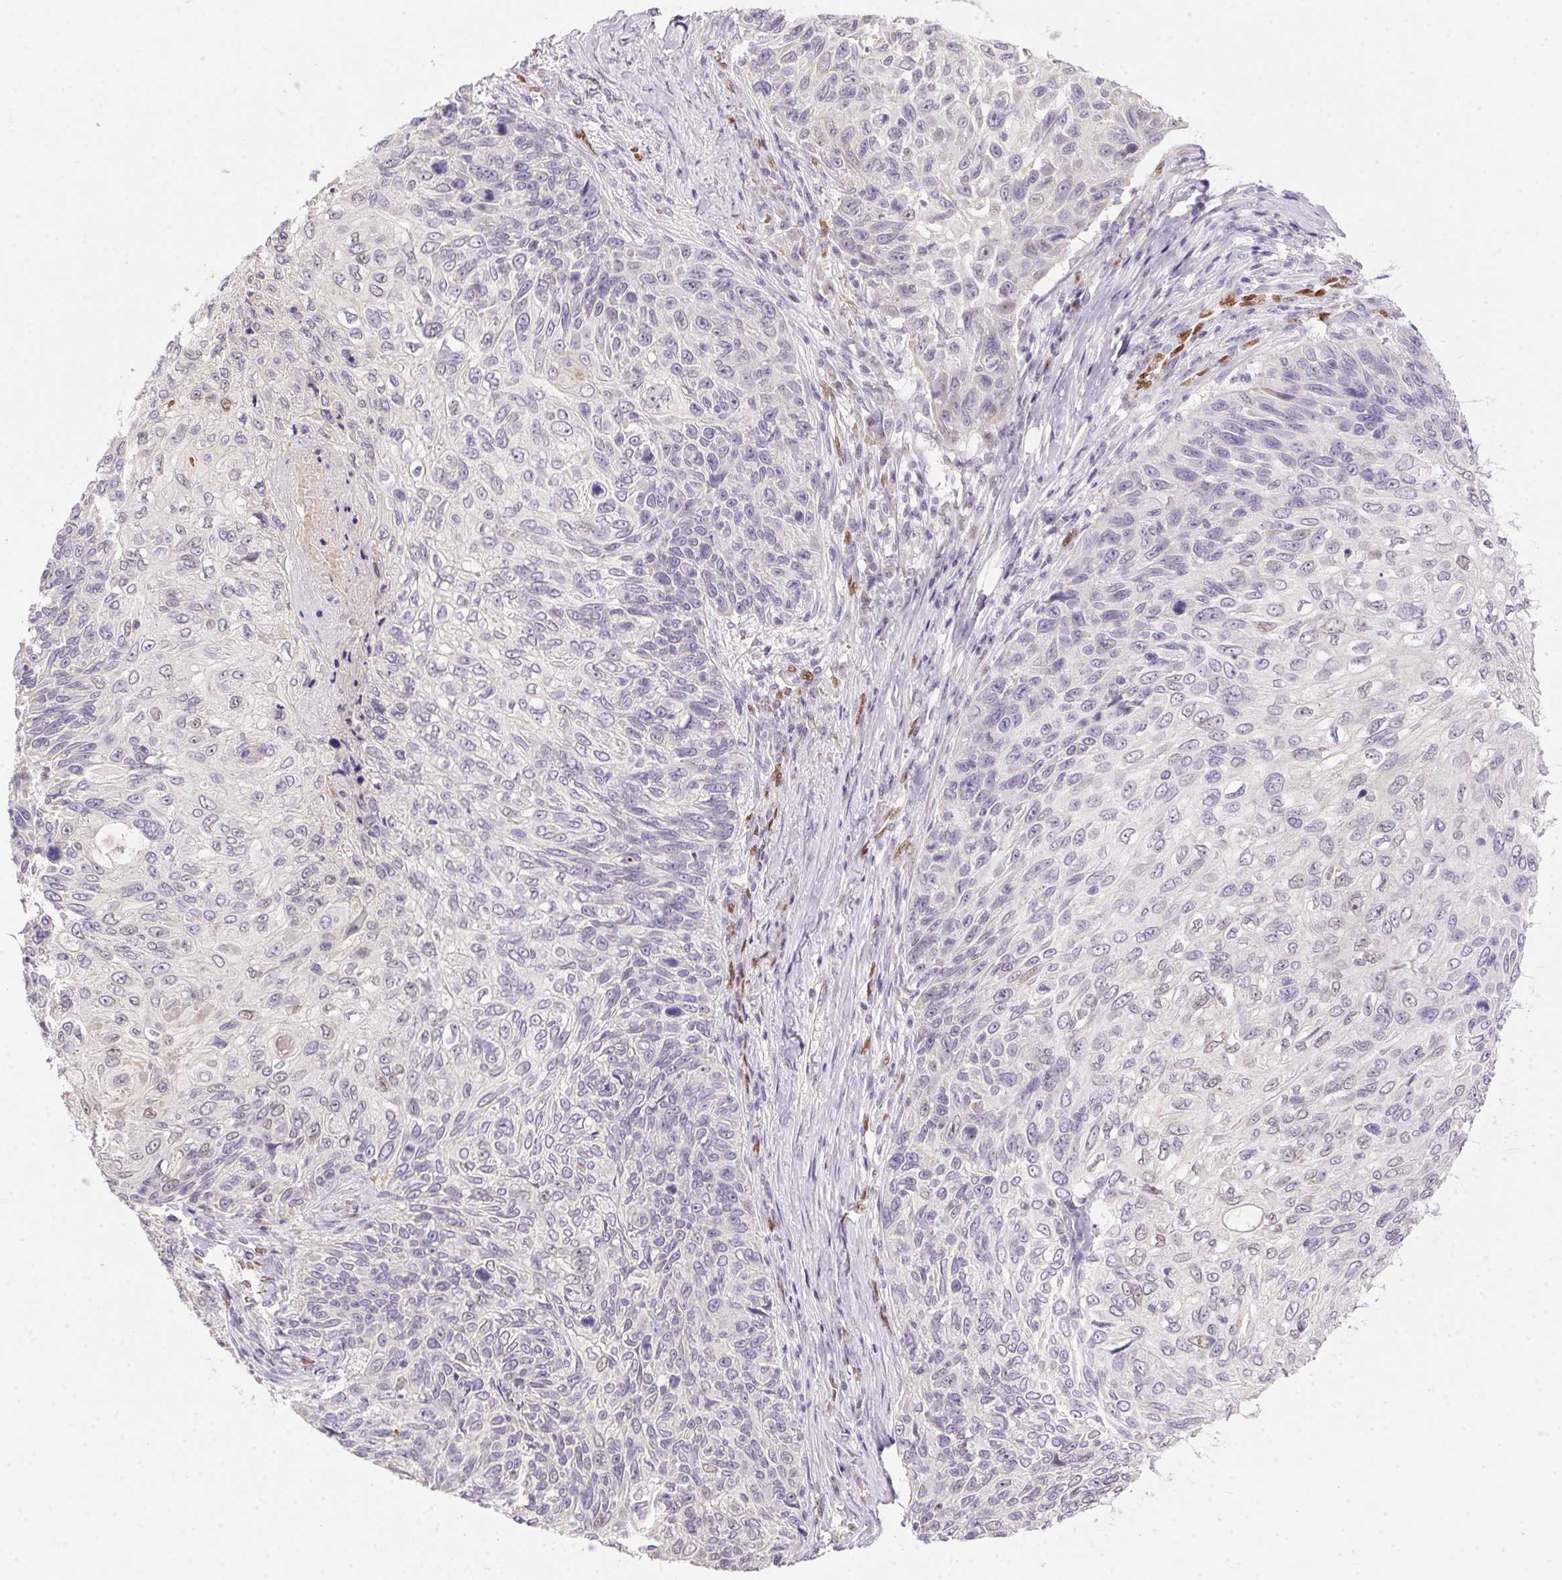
{"staining": {"intensity": "negative", "quantity": "none", "location": "none"}, "tissue": "skin cancer", "cell_type": "Tumor cells", "image_type": "cancer", "snomed": [{"axis": "morphology", "description": "Squamous cell carcinoma, NOS"}, {"axis": "topography", "description": "Skin"}], "caption": "IHC histopathology image of human skin cancer stained for a protein (brown), which exhibits no staining in tumor cells.", "gene": "SP9", "patient": {"sex": "male", "age": 92}}